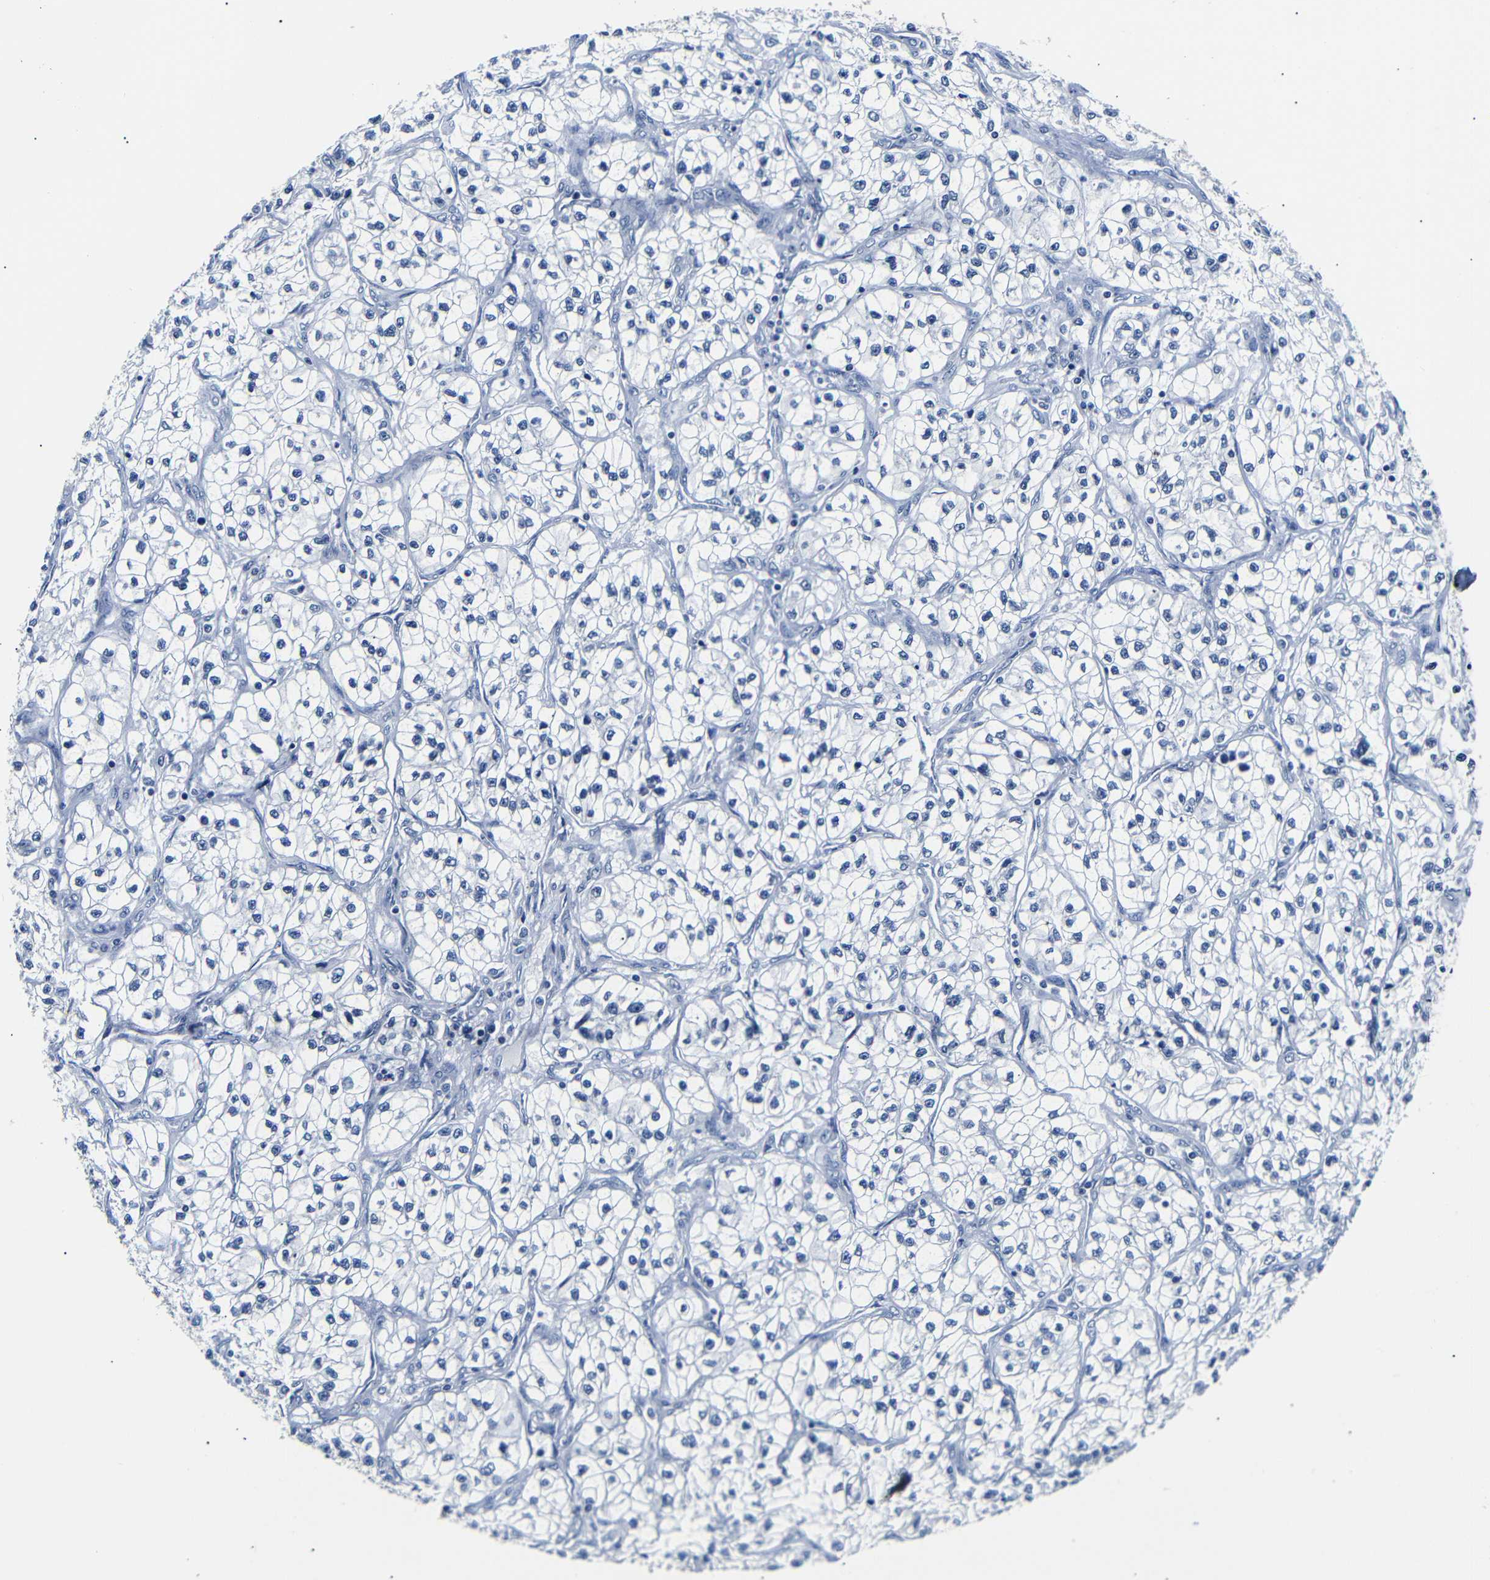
{"staining": {"intensity": "negative", "quantity": "none", "location": "none"}, "tissue": "renal cancer", "cell_type": "Tumor cells", "image_type": "cancer", "snomed": [{"axis": "morphology", "description": "Adenocarcinoma, NOS"}, {"axis": "topography", "description": "Kidney"}], "caption": "The photomicrograph shows no significant staining in tumor cells of renal cancer.", "gene": "GAP43", "patient": {"sex": "female", "age": 57}}